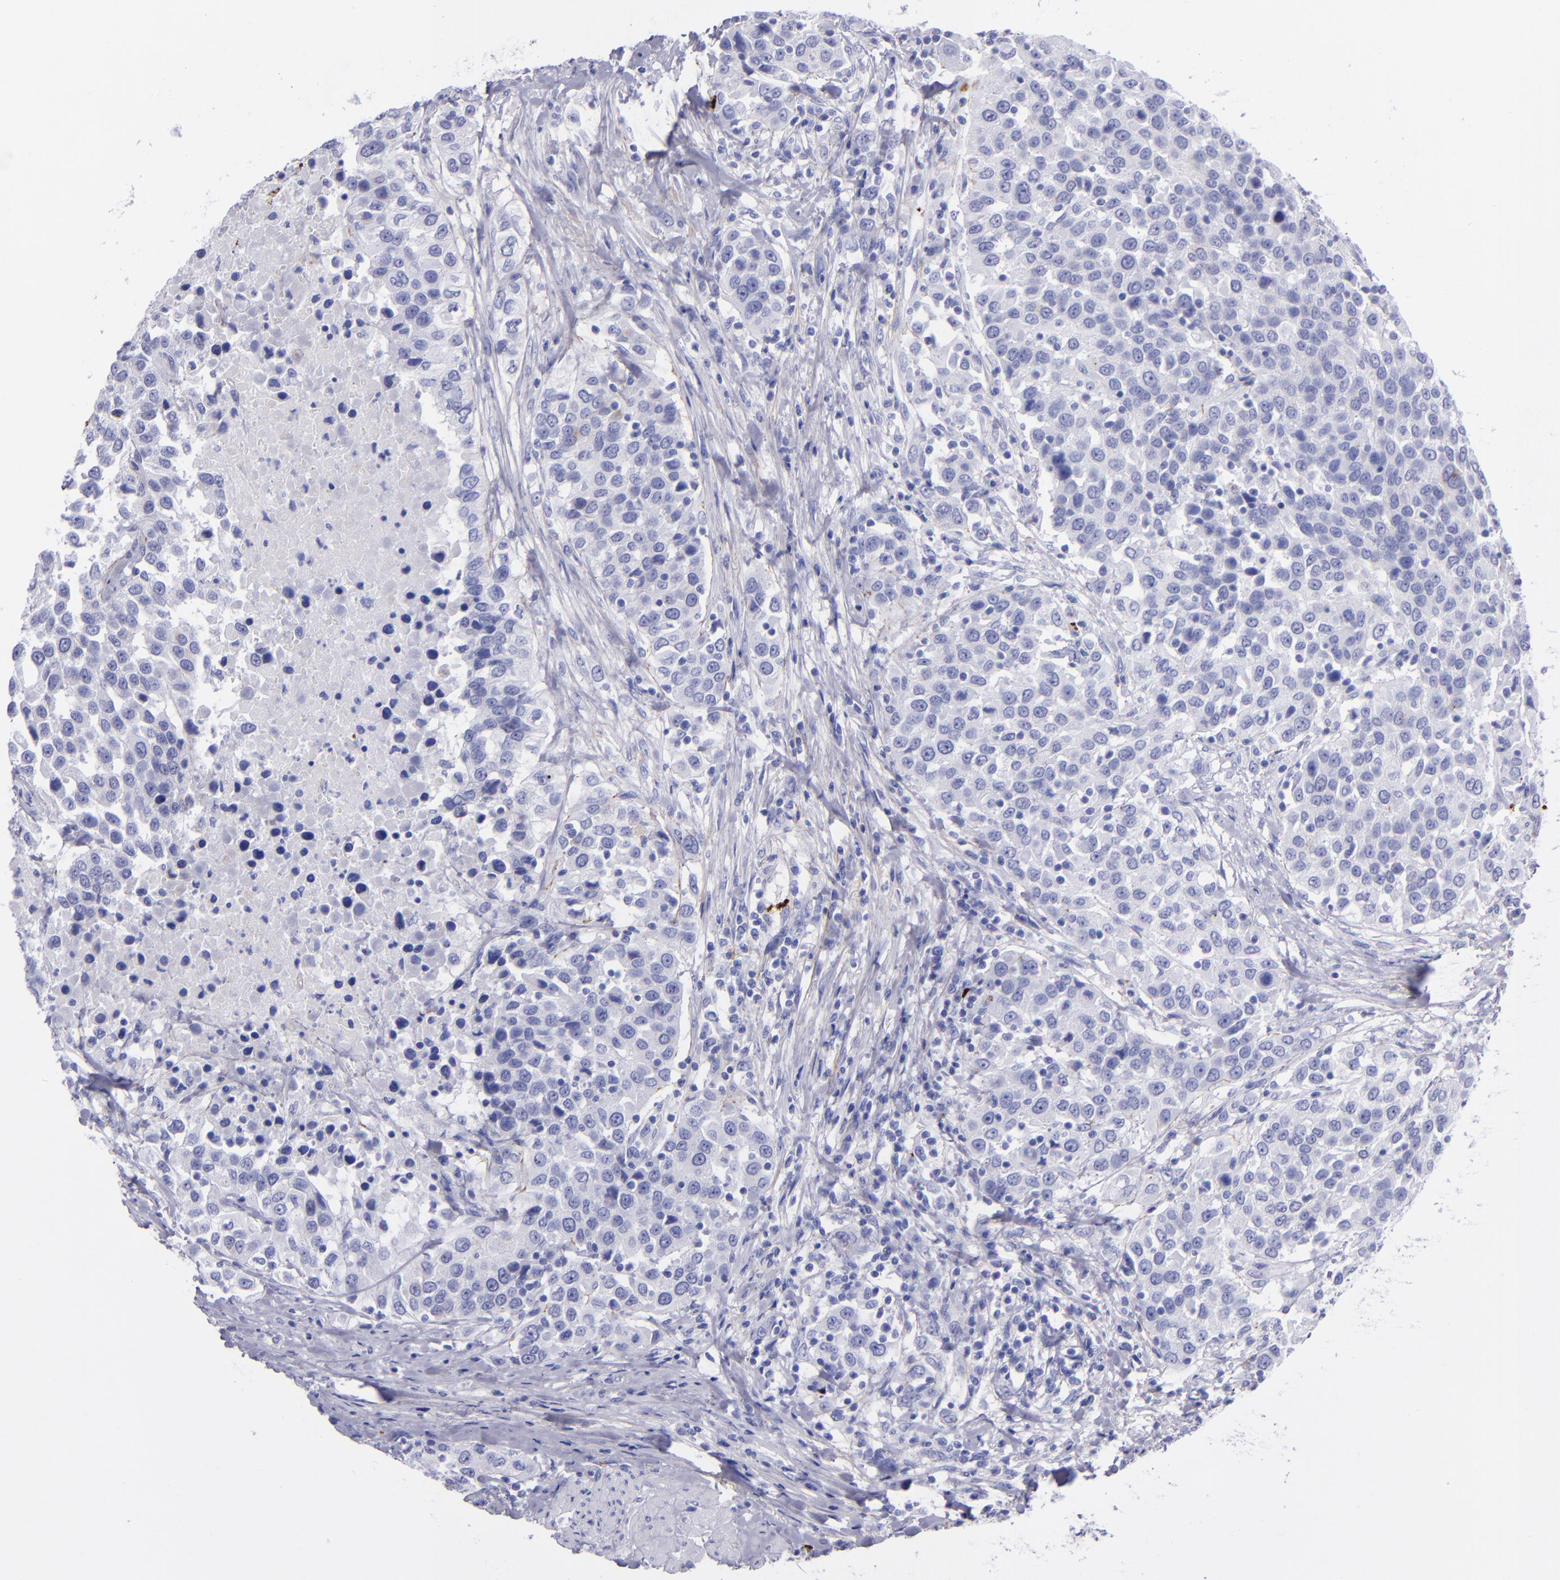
{"staining": {"intensity": "negative", "quantity": "none", "location": "none"}, "tissue": "urothelial cancer", "cell_type": "Tumor cells", "image_type": "cancer", "snomed": [{"axis": "morphology", "description": "Urothelial carcinoma, High grade"}, {"axis": "topography", "description": "Urinary bladder"}], "caption": "Immunohistochemistry image of neoplastic tissue: human urothelial carcinoma (high-grade) stained with DAB (3,3'-diaminobenzidine) demonstrates no significant protein staining in tumor cells.", "gene": "EFCAB13", "patient": {"sex": "female", "age": 80}}